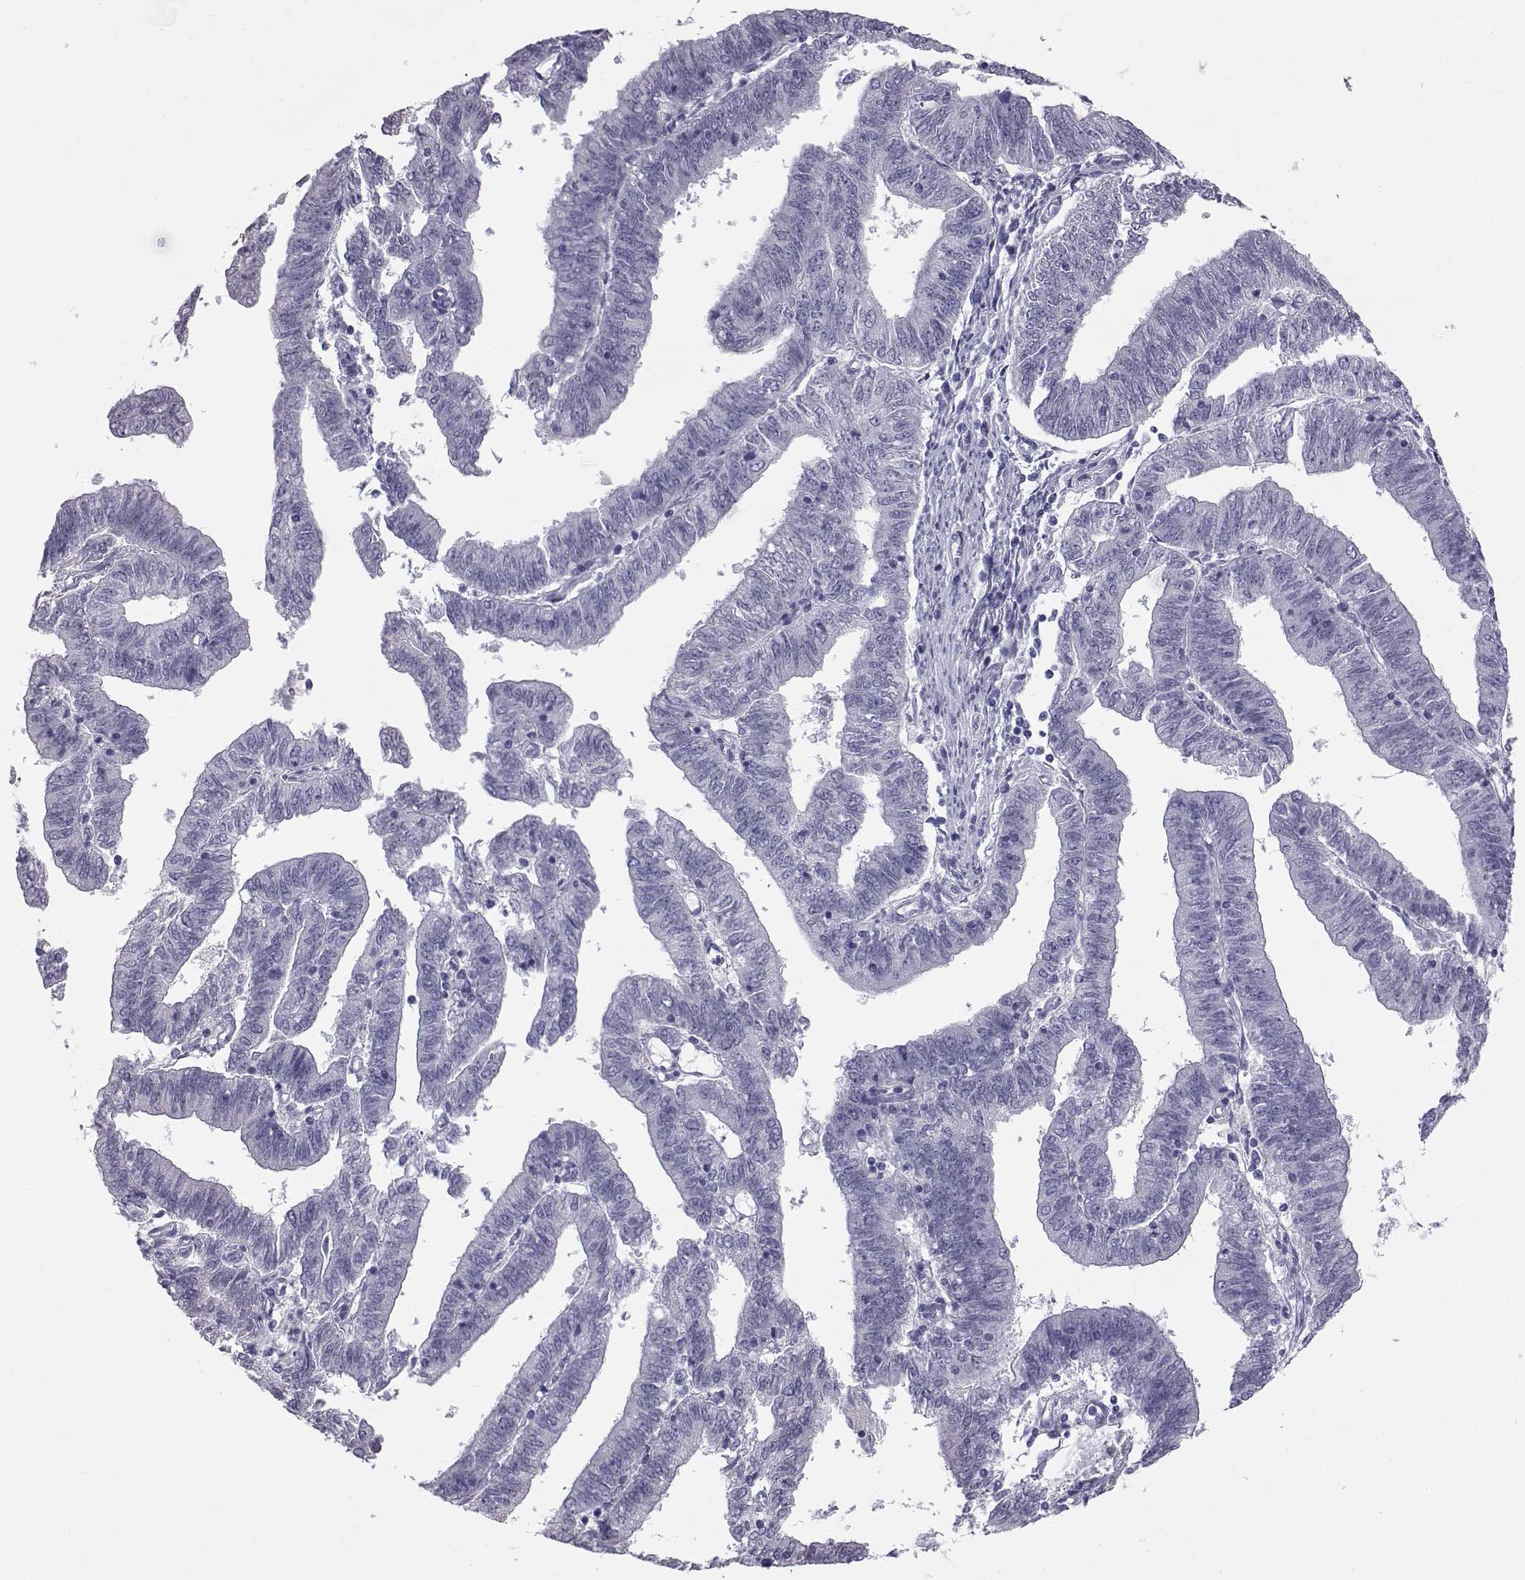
{"staining": {"intensity": "negative", "quantity": "none", "location": "none"}, "tissue": "endometrial cancer", "cell_type": "Tumor cells", "image_type": "cancer", "snomed": [{"axis": "morphology", "description": "Adenocarcinoma, NOS"}, {"axis": "topography", "description": "Endometrium"}], "caption": "Adenocarcinoma (endometrial) stained for a protein using IHC exhibits no staining tumor cells.", "gene": "RNASE12", "patient": {"sex": "female", "age": 82}}